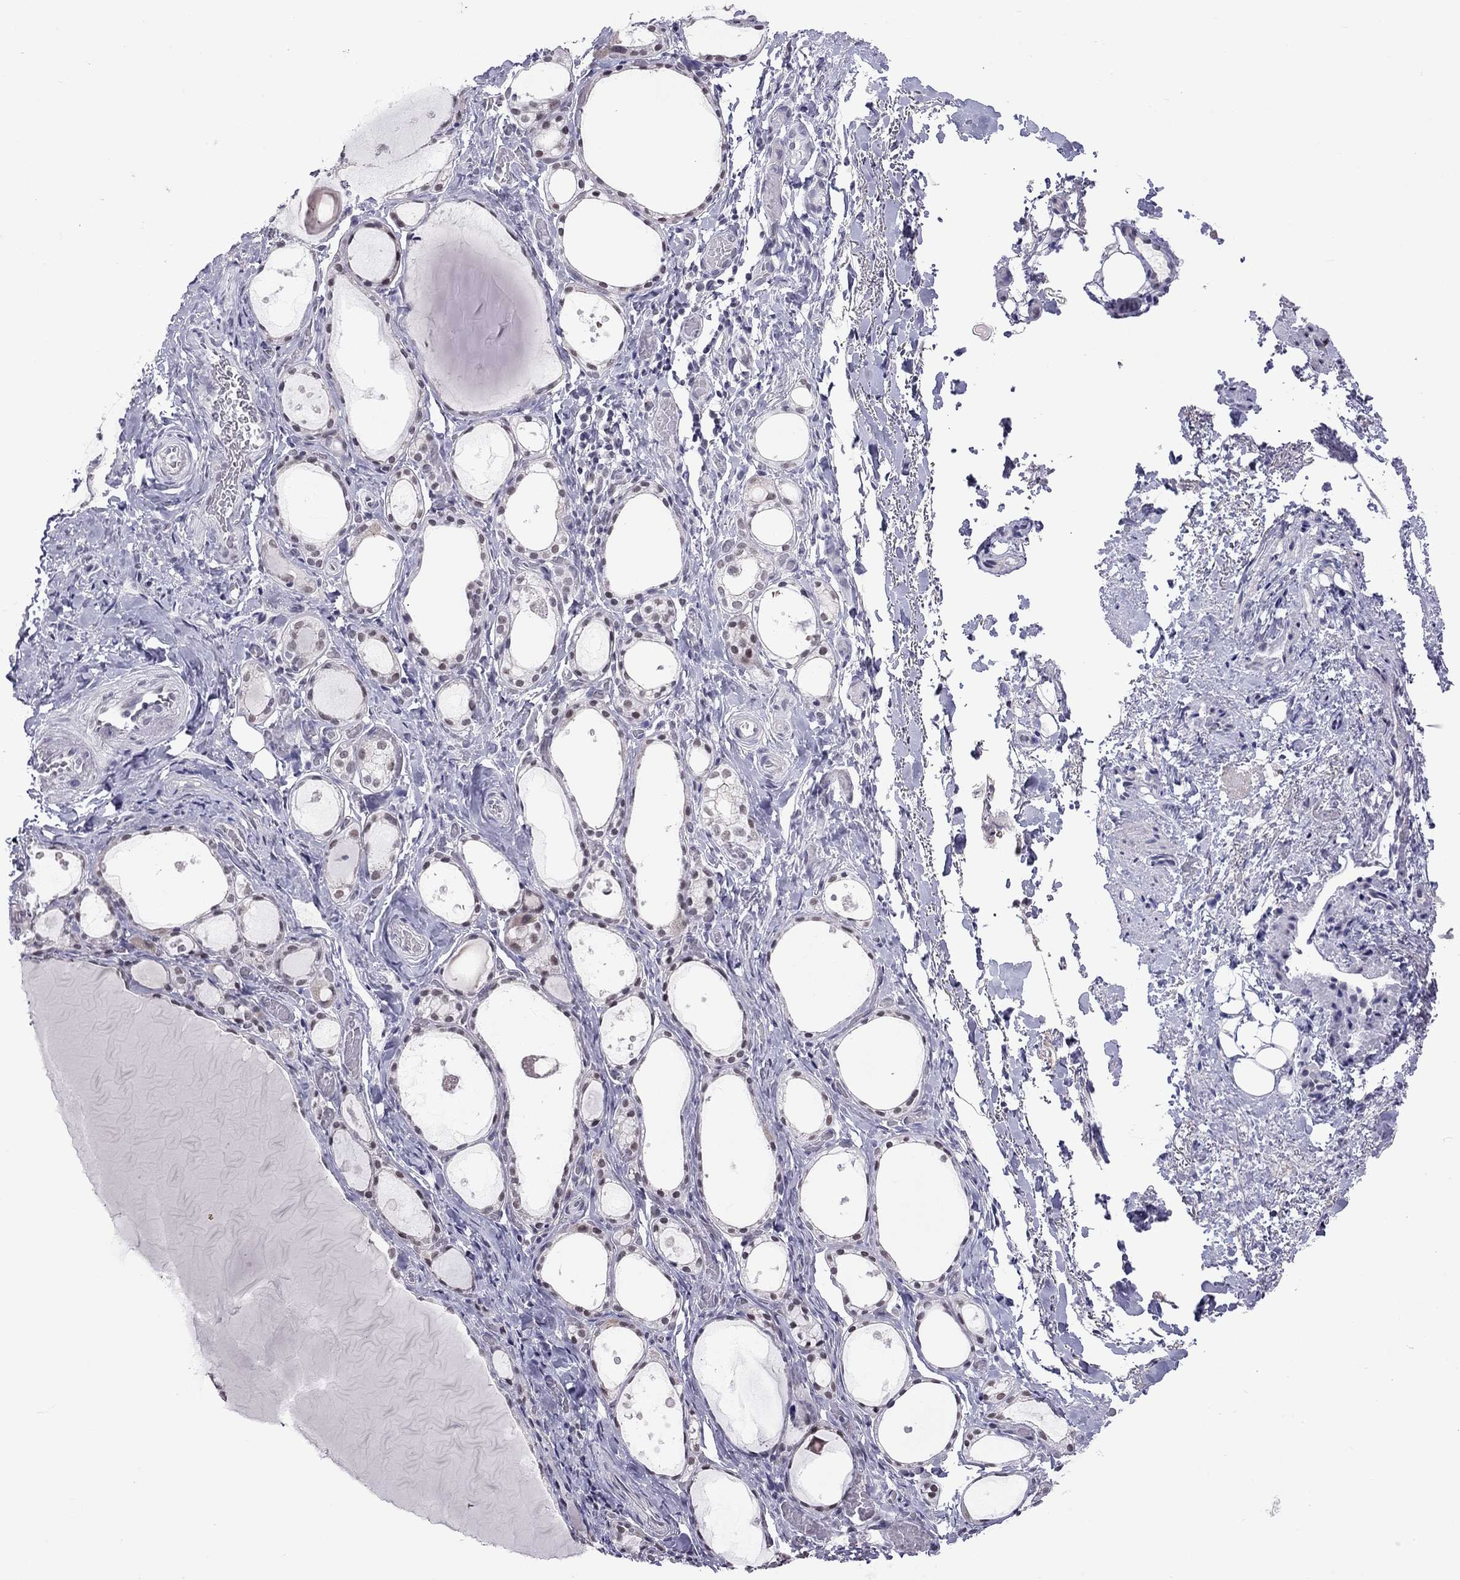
{"staining": {"intensity": "weak", "quantity": "<25%", "location": "nuclear"}, "tissue": "thyroid gland", "cell_type": "Glandular cells", "image_type": "normal", "snomed": [{"axis": "morphology", "description": "Normal tissue, NOS"}, {"axis": "topography", "description": "Thyroid gland"}], "caption": "Immunohistochemical staining of unremarkable human thyroid gland exhibits no significant staining in glandular cells. (DAB immunohistochemistry, high magnification).", "gene": "PPP1R3A", "patient": {"sex": "male", "age": 68}}